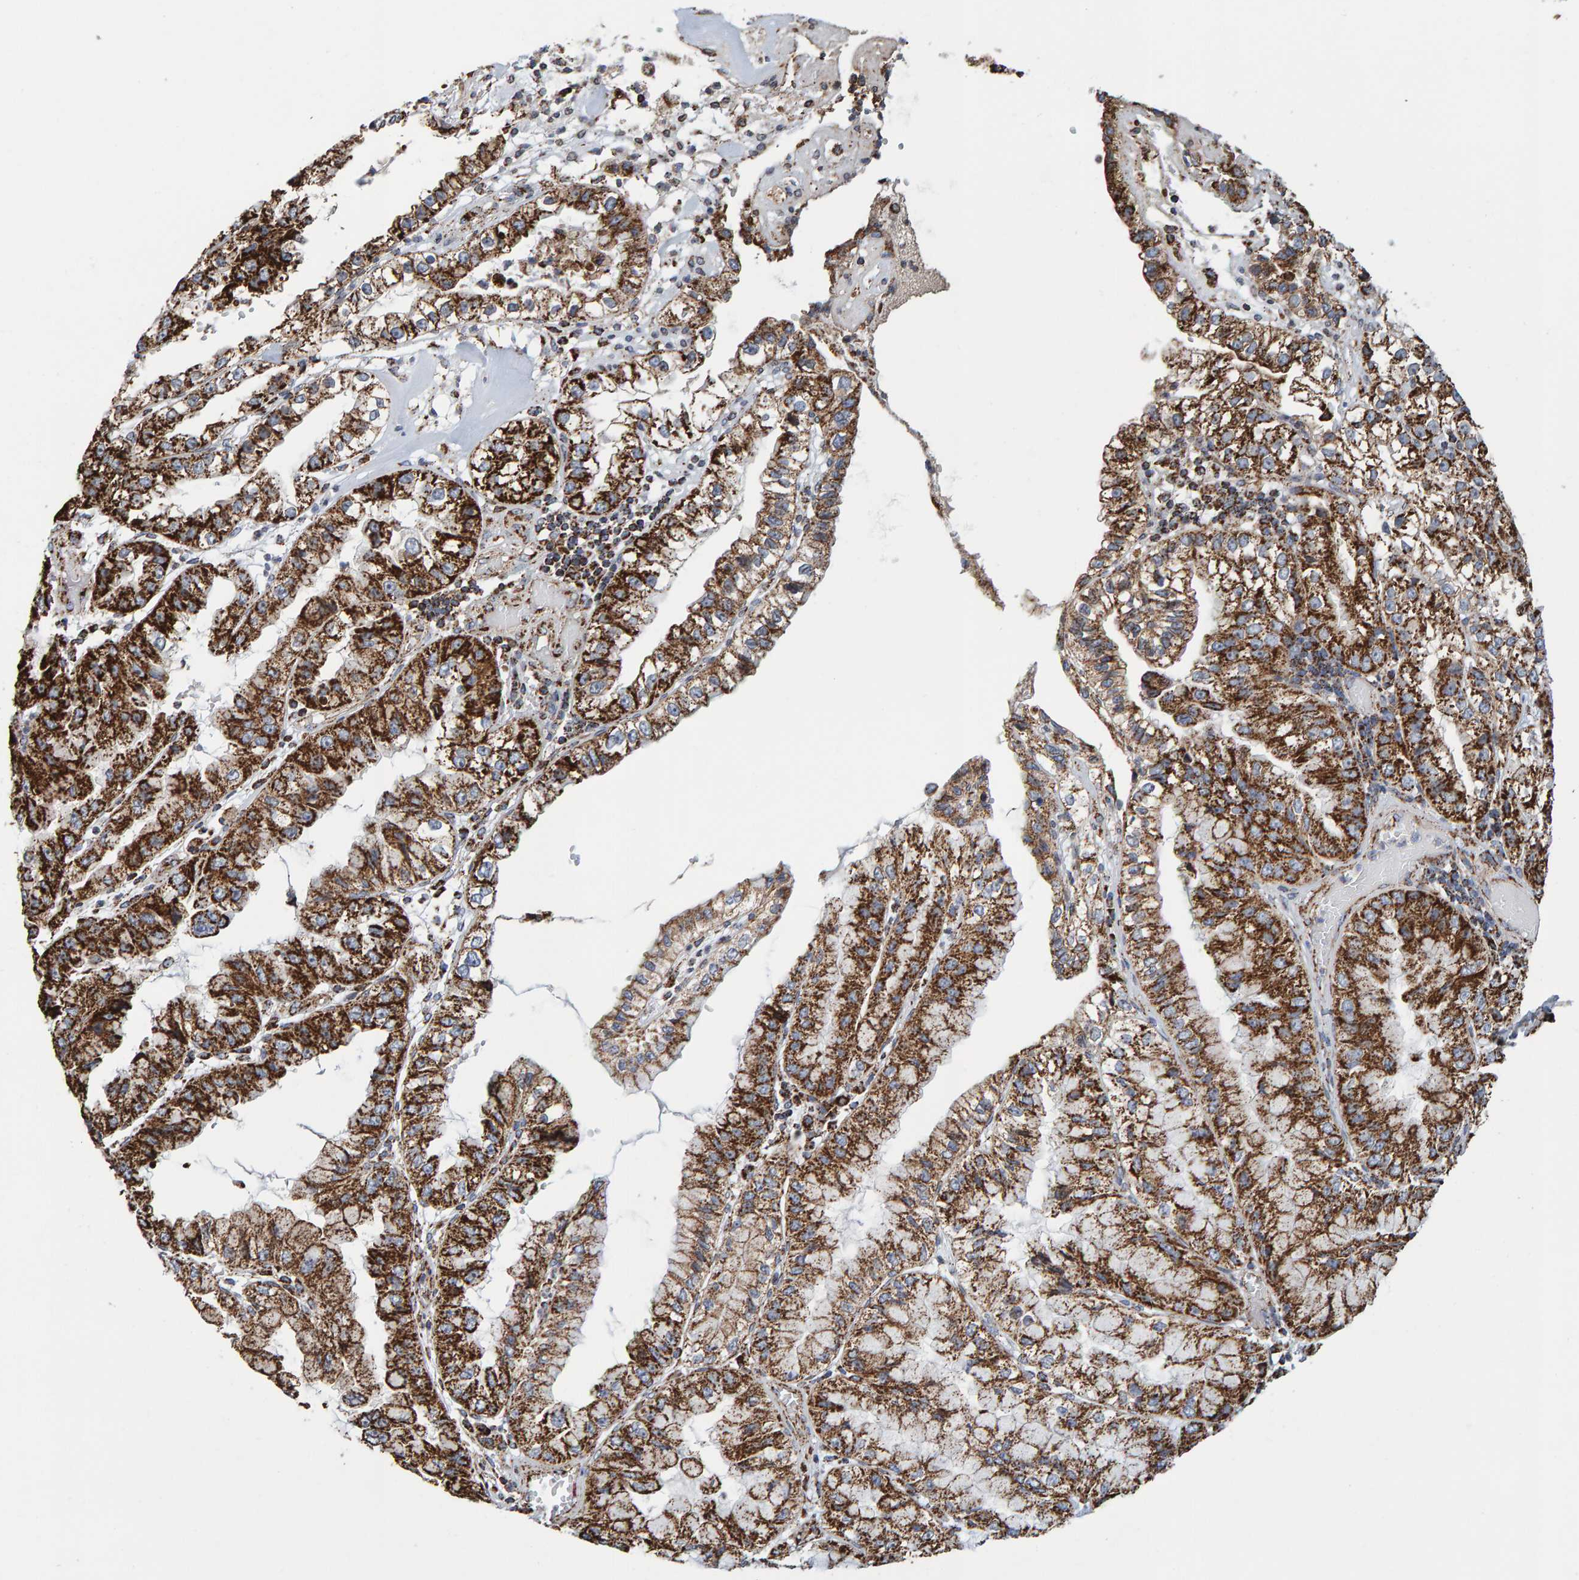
{"staining": {"intensity": "strong", "quantity": "25%-75%", "location": "cytoplasmic/membranous"}, "tissue": "liver cancer", "cell_type": "Tumor cells", "image_type": "cancer", "snomed": [{"axis": "morphology", "description": "Cholangiocarcinoma"}, {"axis": "topography", "description": "Liver"}], "caption": "A photomicrograph of human liver cancer stained for a protein shows strong cytoplasmic/membranous brown staining in tumor cells.", "gene": "MRPL45", "patient": {"sex": "female", "age": 79}}